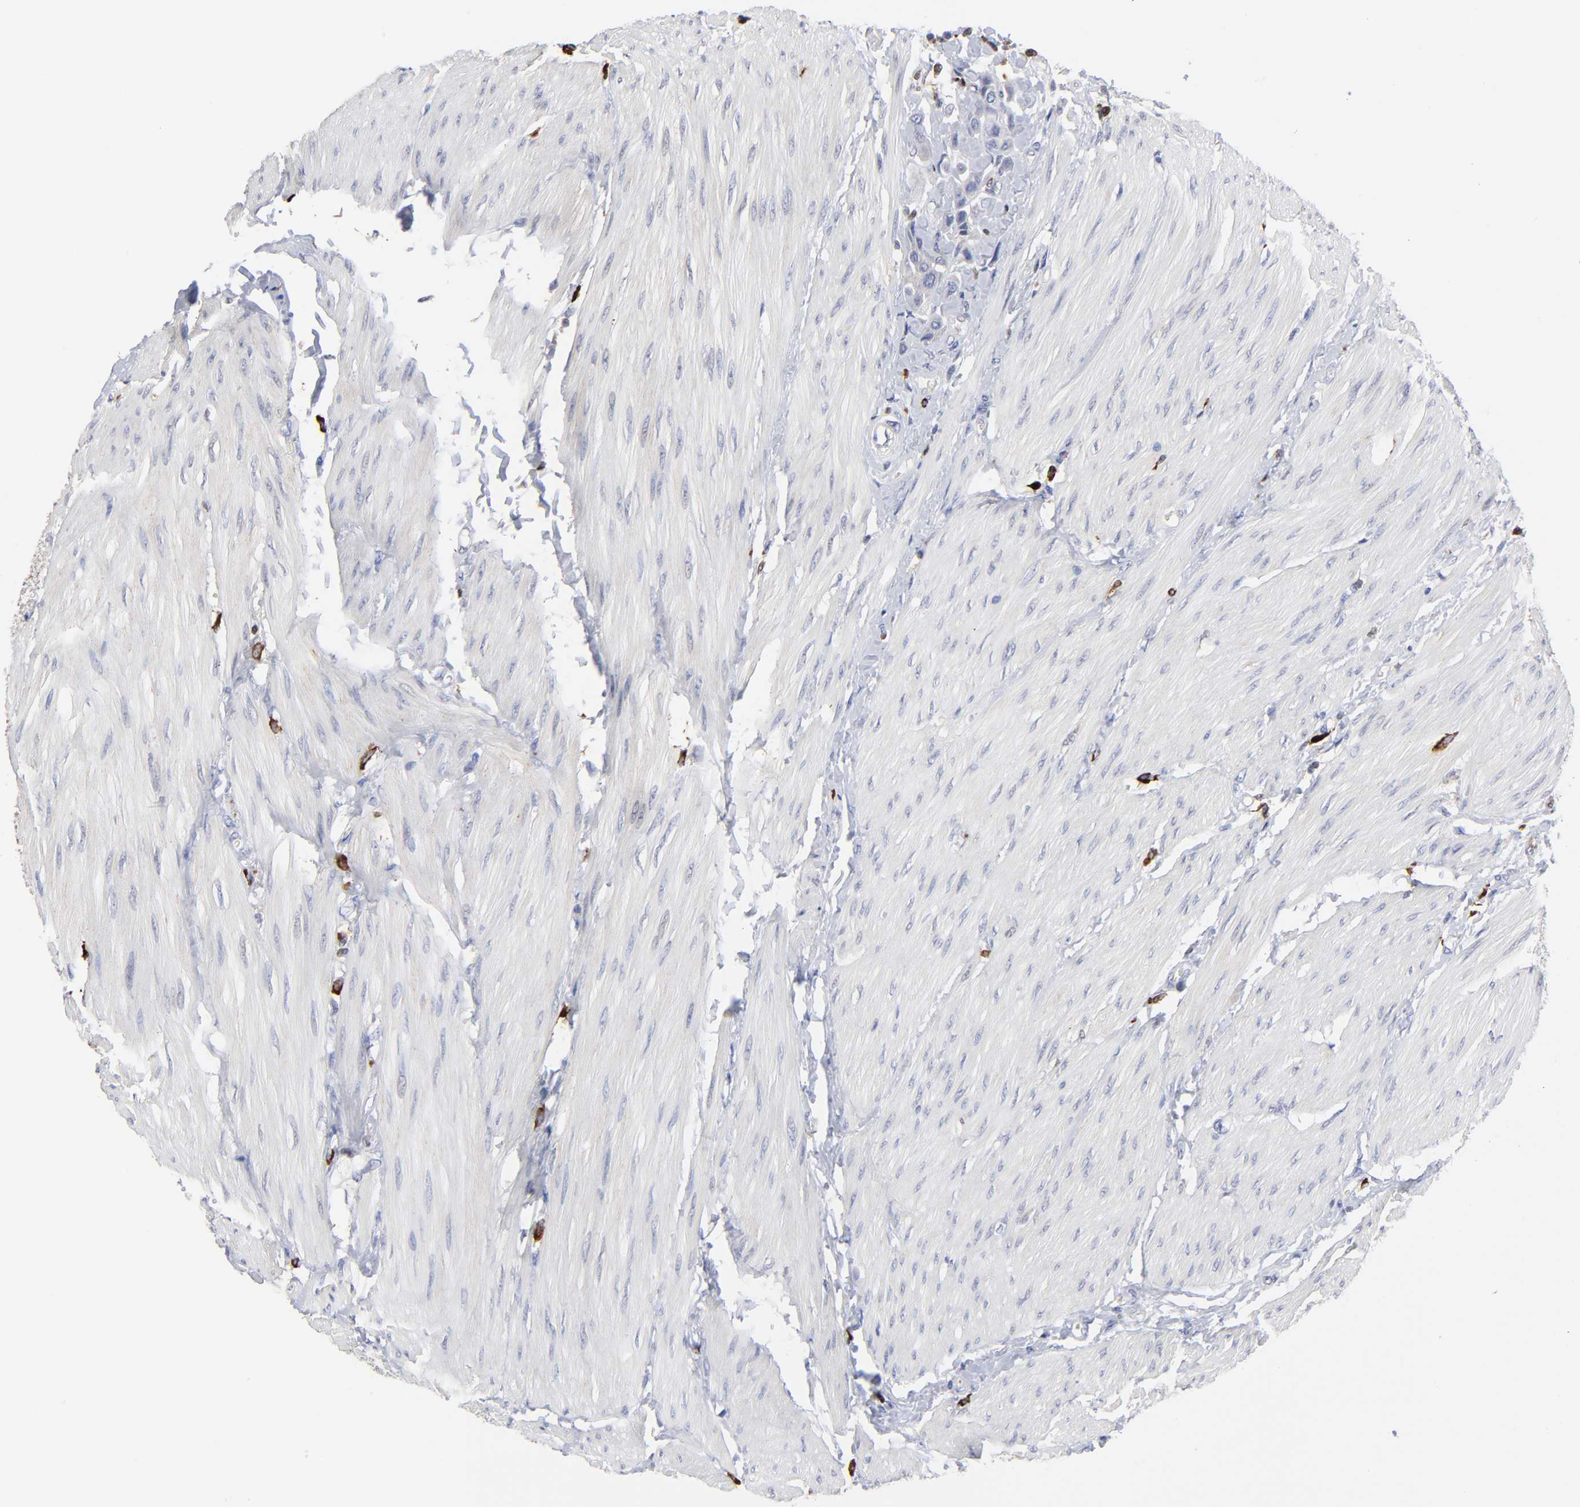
{"staining": {"intensity": "negative", "quantity": "none", "location": "none"}, "tissue": "urothelial cancer", "cell_type": "Tumor cells", "image_type": "cancer", "snomed": [{"axis": "morphology", "description": "Urothelial carcinoma, High grade"}, {"axis": "topography", "description": "Urinary bladder"}], "caption": "DAB immunohistochemical staining of urothelial cancer displays no significant expression in tumor cells.", "gene": "TBXT", "patient": {"sex": "male", "age": 50}}